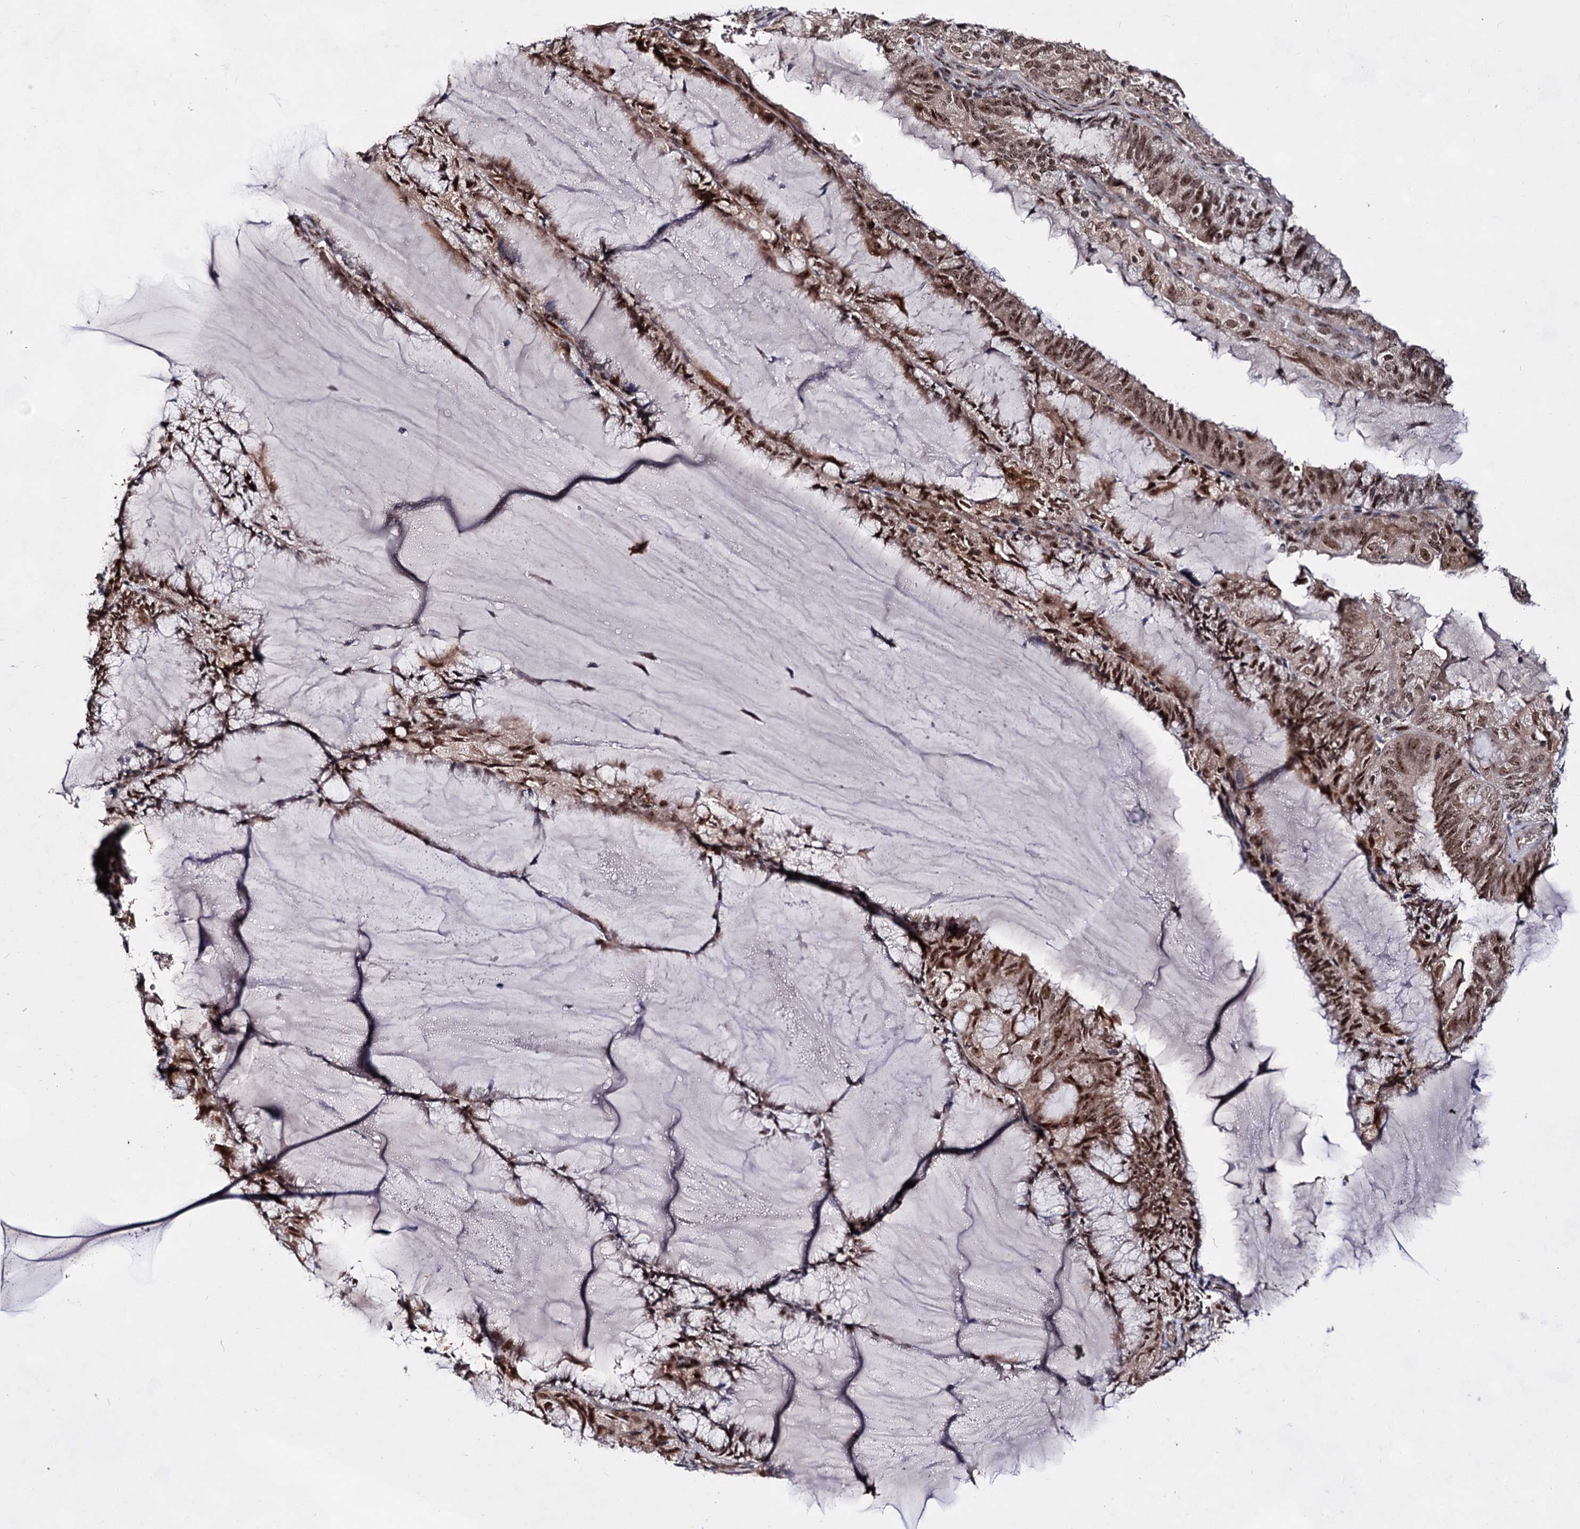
{"staining": {"intensity": "moderate", "quantity": ">75%", "location": "nuclear"}, "tissue": "endometrial cancer", "cell_type": "Tumor cells", "image_type": "cancer", "snomed": [{"axis": "morphology", "description": "Adenocarcinoma, NOS"}, {"axis": "topography", "description": "Endometrium"}], "caption": "Brown immunohistochemical staining in endometrial adenocarcinoma shows moderate nuclear expression in about >75% of tumor cells.", "gene": "EXOSC10", "patient": {"sex": "female", "age": 81}}